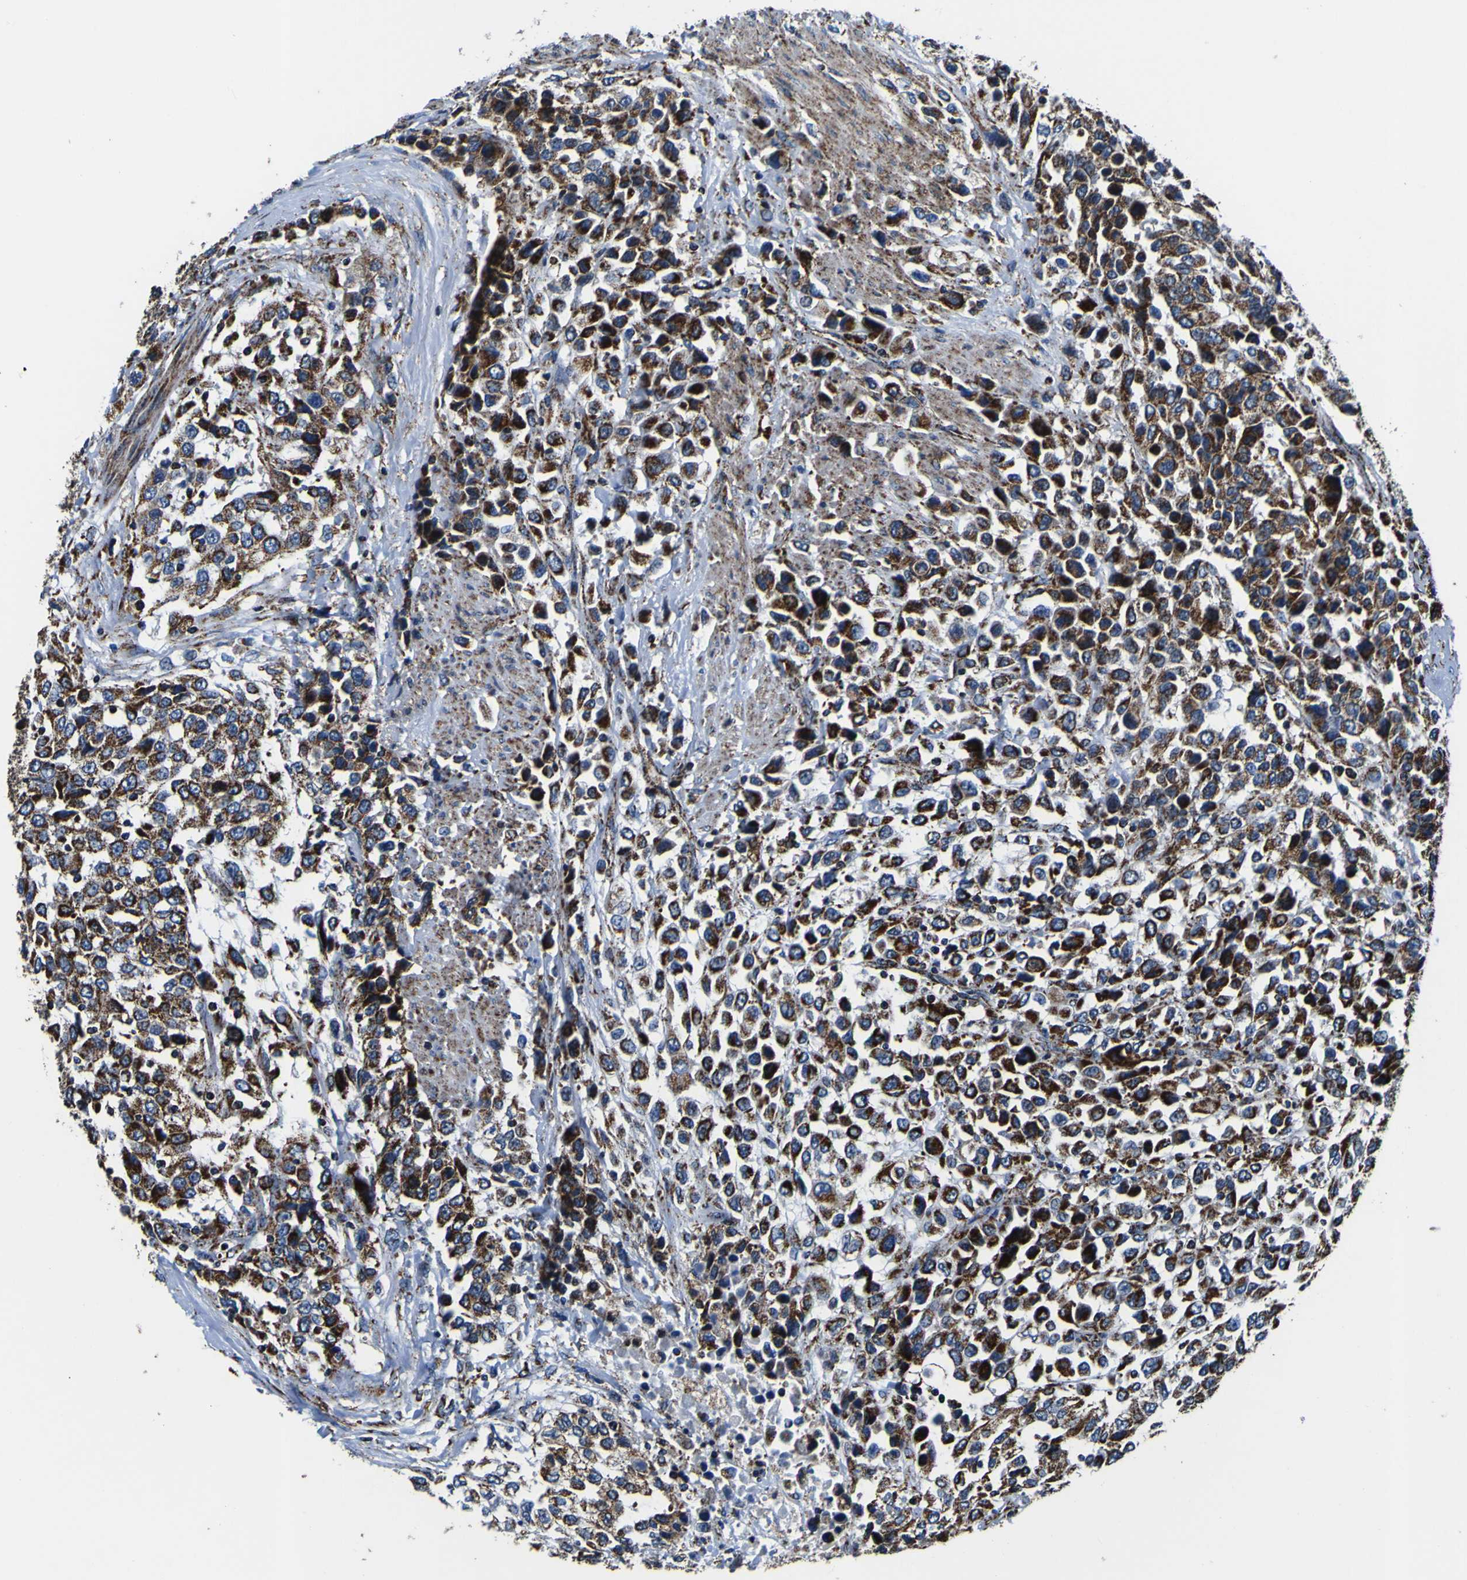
{"staining": {"intensity": "strong", "quantity": ">75%", "location": "cytoplasmic/membranous"}, "tissue": "urothelial cancer", "cell_type": "Tumor cells", "image_type": "cancer", "snomed": [{"axis": "morphology", "description": "Urothelial carcinoma, High grade"}, {"axis": "topography", "description": "Urinary bladder"}], "caption": "Urothelial cancer was stained to show a protein in brown. There is high levels of strong cytoplasmic/membranous staining in about >75% of tumor cells.", "gene": "PTRH2", "patient": {"sex": "female", "age": 80}}